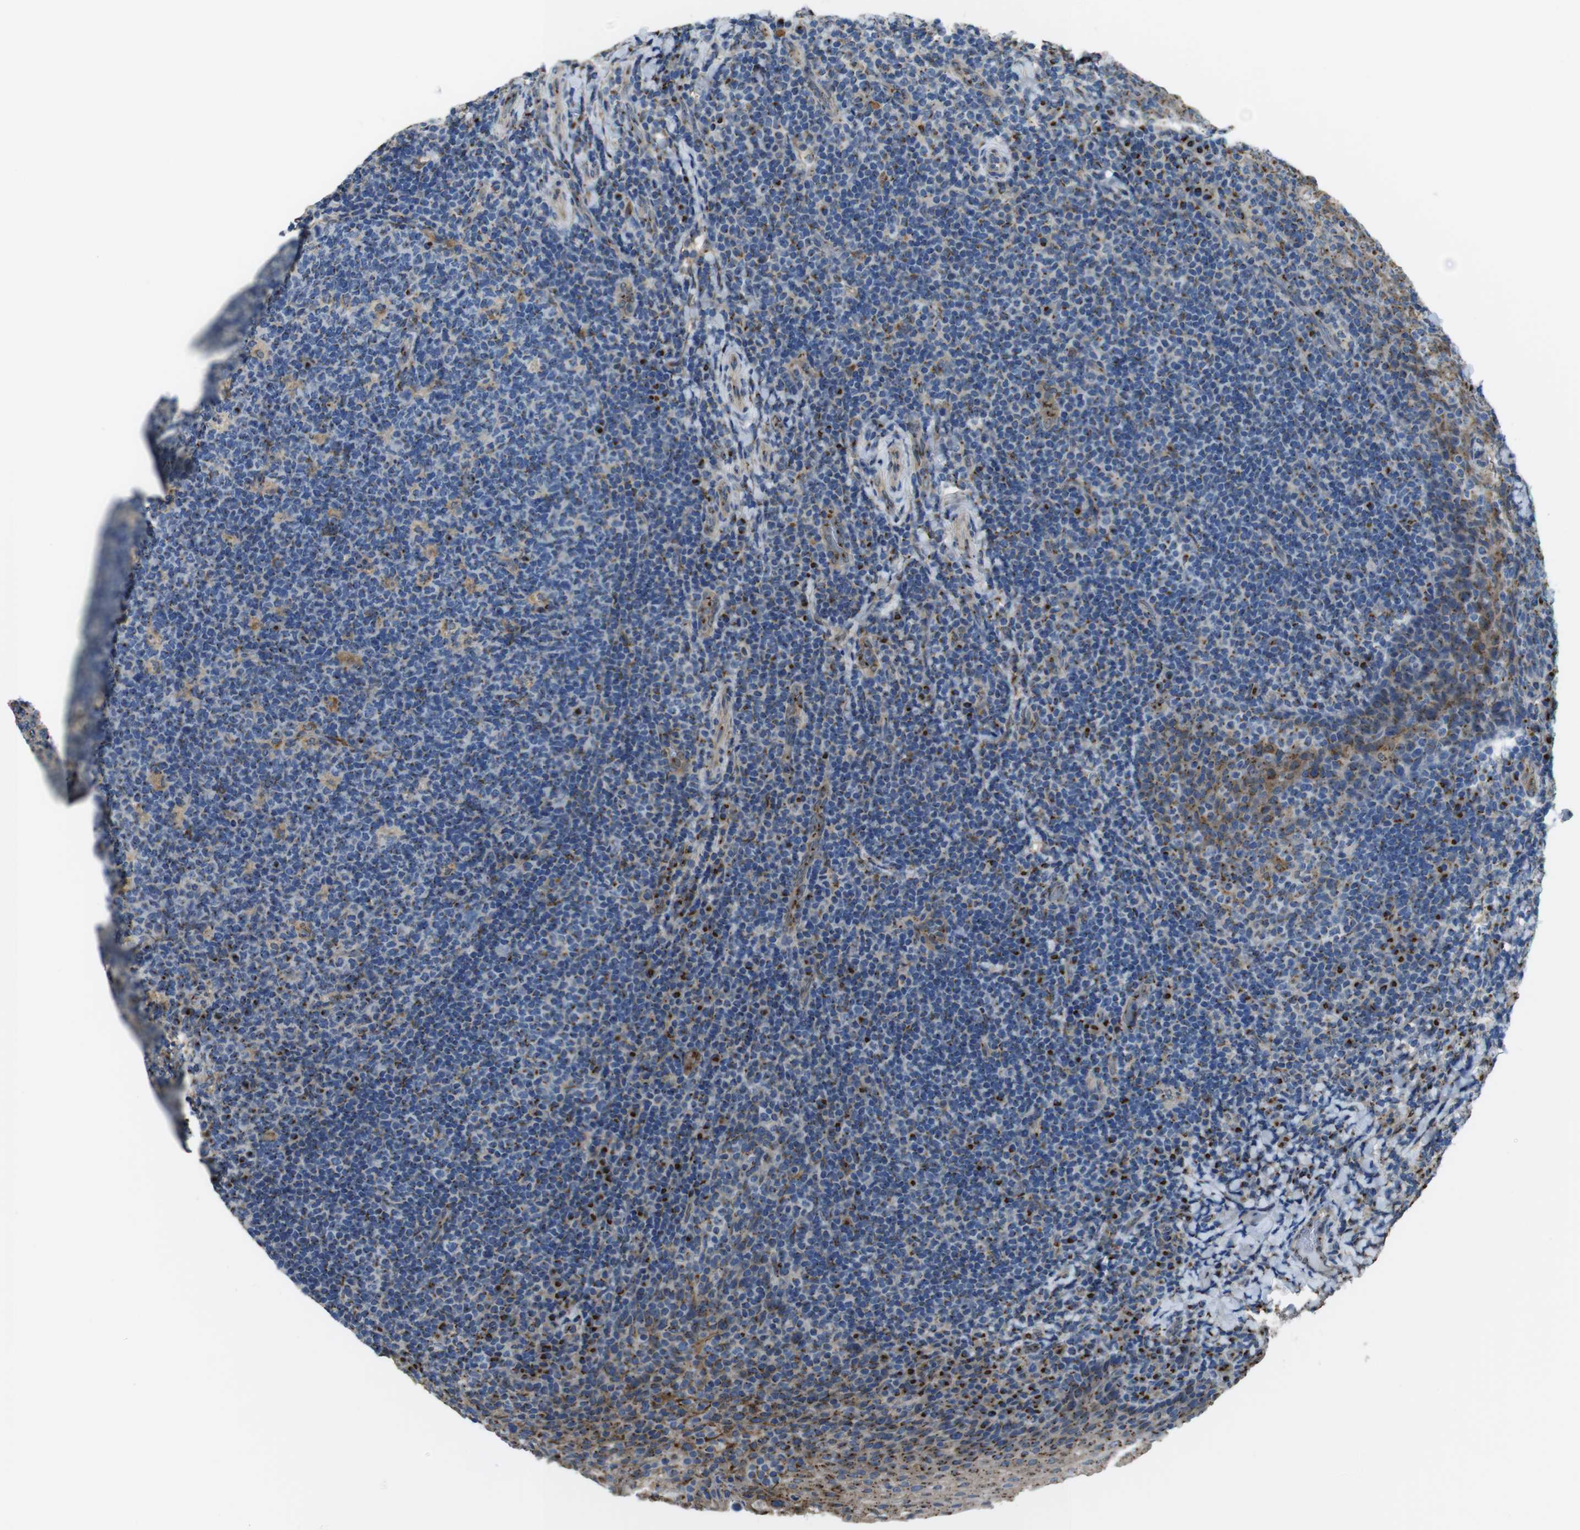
{"staining": {"intensity": "strong", "quantity": "<25%", "location": "cytoplasmic/membranous"}, "tissue": "tonsil", "cell_type": "Germinal center cells", "image_type": "normal", "snomed": [{"axis": "morphology", "description": "Normal tissue, NOS"}, {"axis": "topography", "description": "Tonsil"}], "caption": "Strong cytoplasmic/membranous protein expression is seen in approximately <25% of germinal center cells in tonsil. The protein of interest is shown in brown color, while the nuclei are stained blue.", "gene": "RAB6A", "patient": {"sex": "male", "age": 17}}